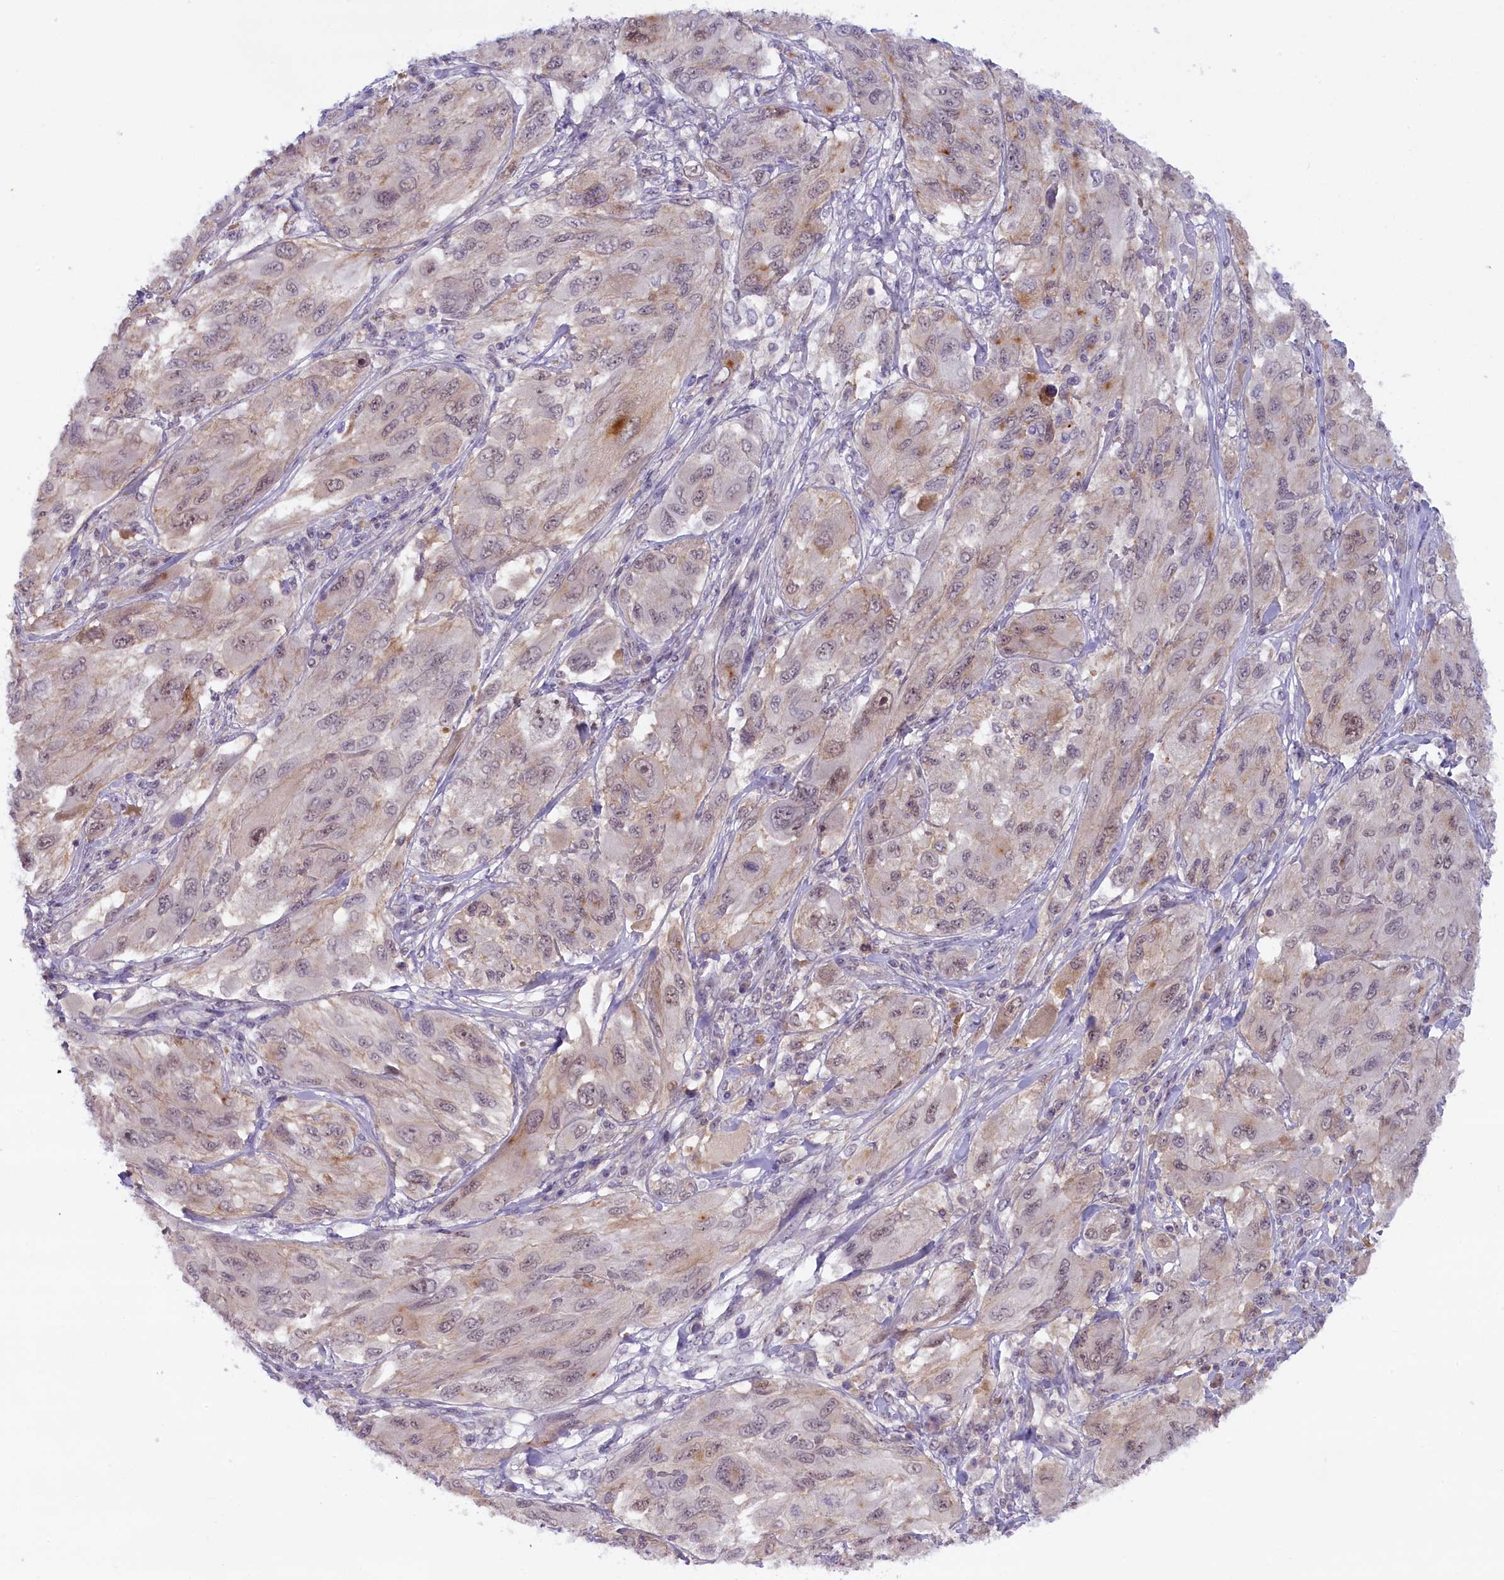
{"staining": {"intensity": "weak", "quantity": ">75%", "location": "cytoplasmic/membranous,nuclear"}, "tissue": "melanoma", "cell_type": "Tumor cells", "image_type": "cancer", "snomed": [{"axis": "morphology", "description": "Malignant melanoma, NOS"}, {"axis": "topography", "description": "Skin"}], "caption": "Immunohistochemistry (IHC) (DAB (3,3'-diaminobenzidine)) staining of human malignant melanoma shows weak cytoplasmic/membranous and nuclear protein positivity in about >75% of tumor cells.", "gene": "CRAMP1", "patient": {"sex": "female", "age": 91}}